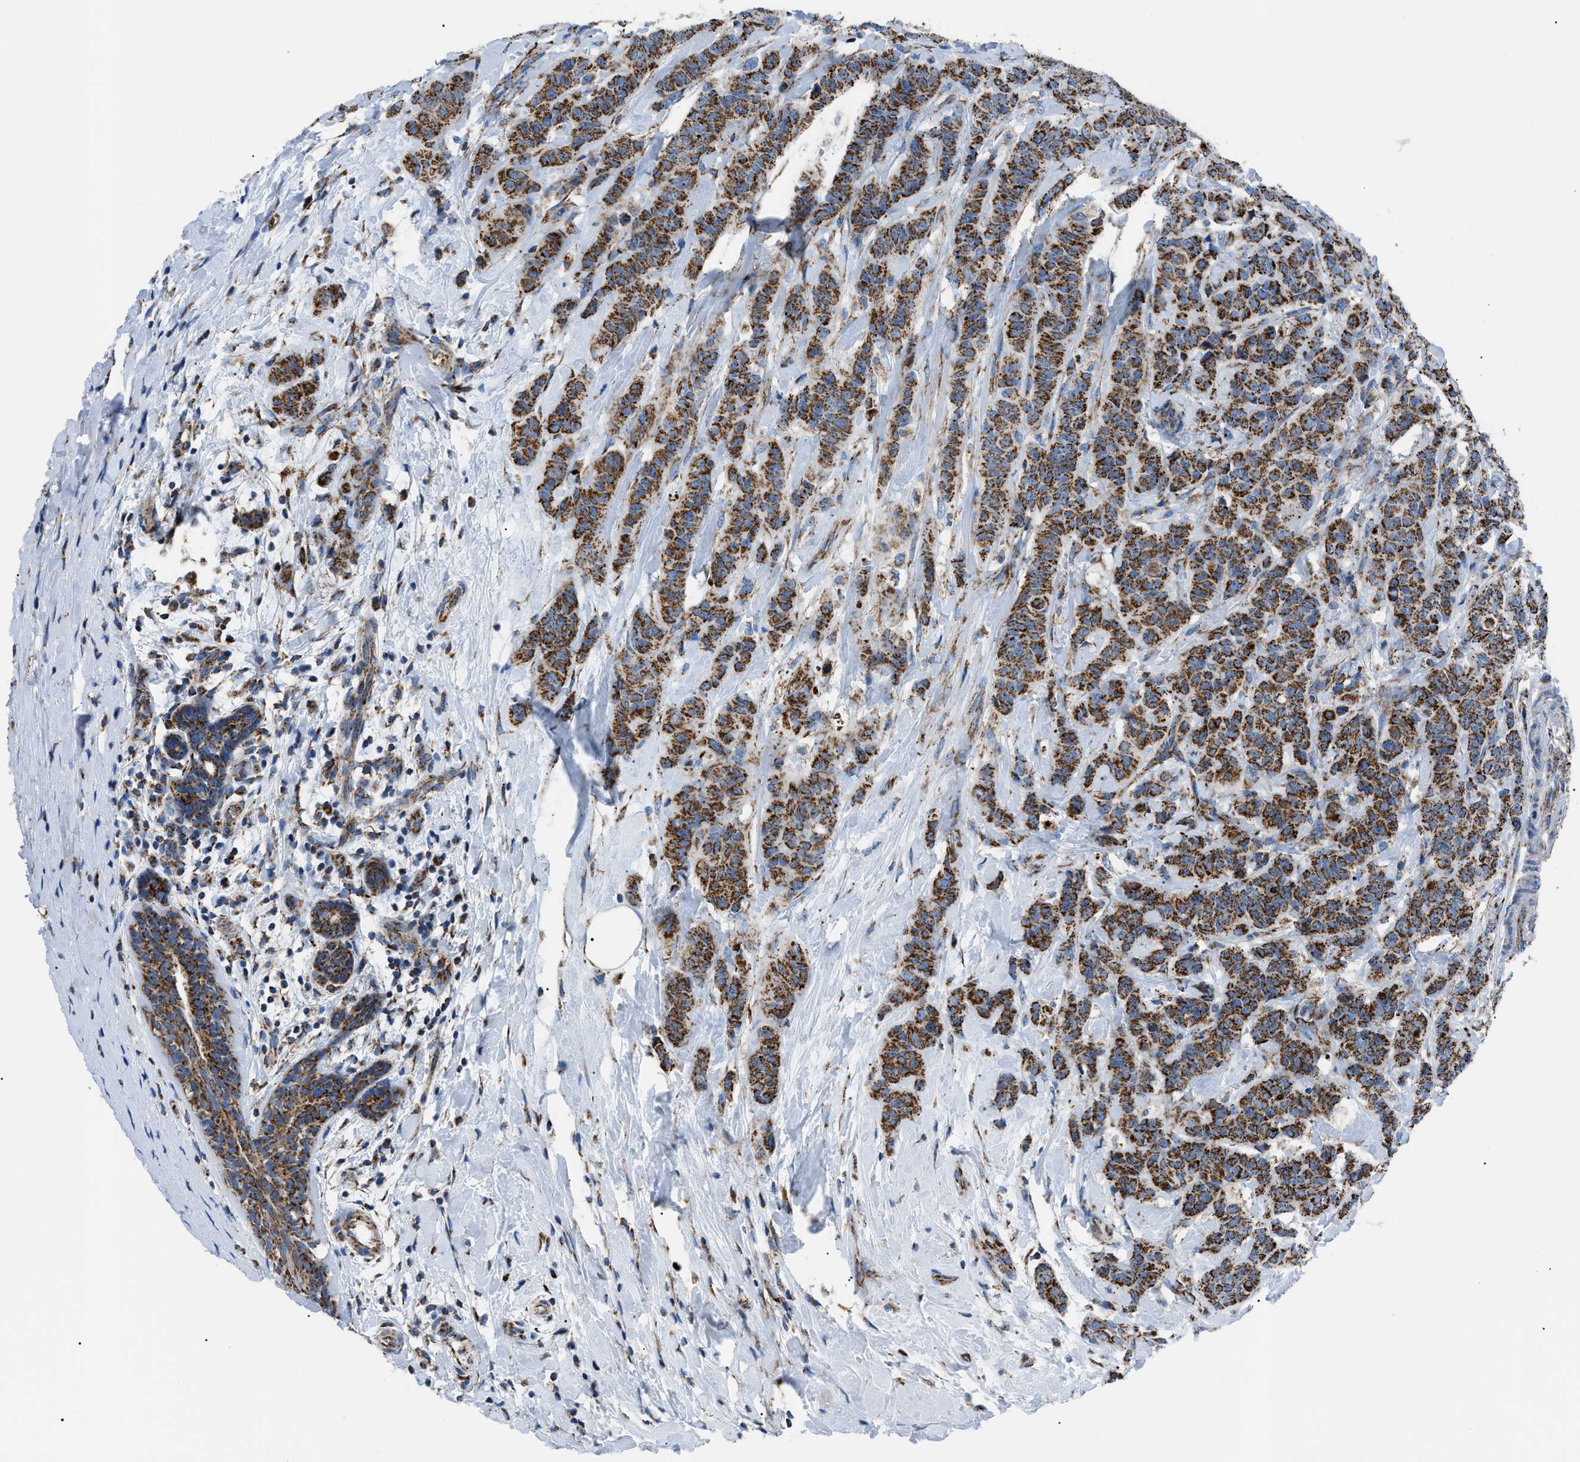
{"staining": {"intensity": "strong", "quantity": ">75%", "location": "cytoplasmic/membranous"}, "tissue": "breast cancer", "cell_type": "Tumor cells", "image_type": "cancer", "snomed": [{"axis": "morphology", "description": "Normal tissue, NOS"}, {"axis": "morphology", "description": "Duct carcinoma"}, {"axis": "topography", "description": "Breast"}], "caption": "Immunohistochemical staining of human breast cancer exhibits high levels of strong cytoplasmic/membranous protein positivity in about >75% of tumor cells.", "gene": "PHB2", "patient": {"sex": "female", "age": 40}}